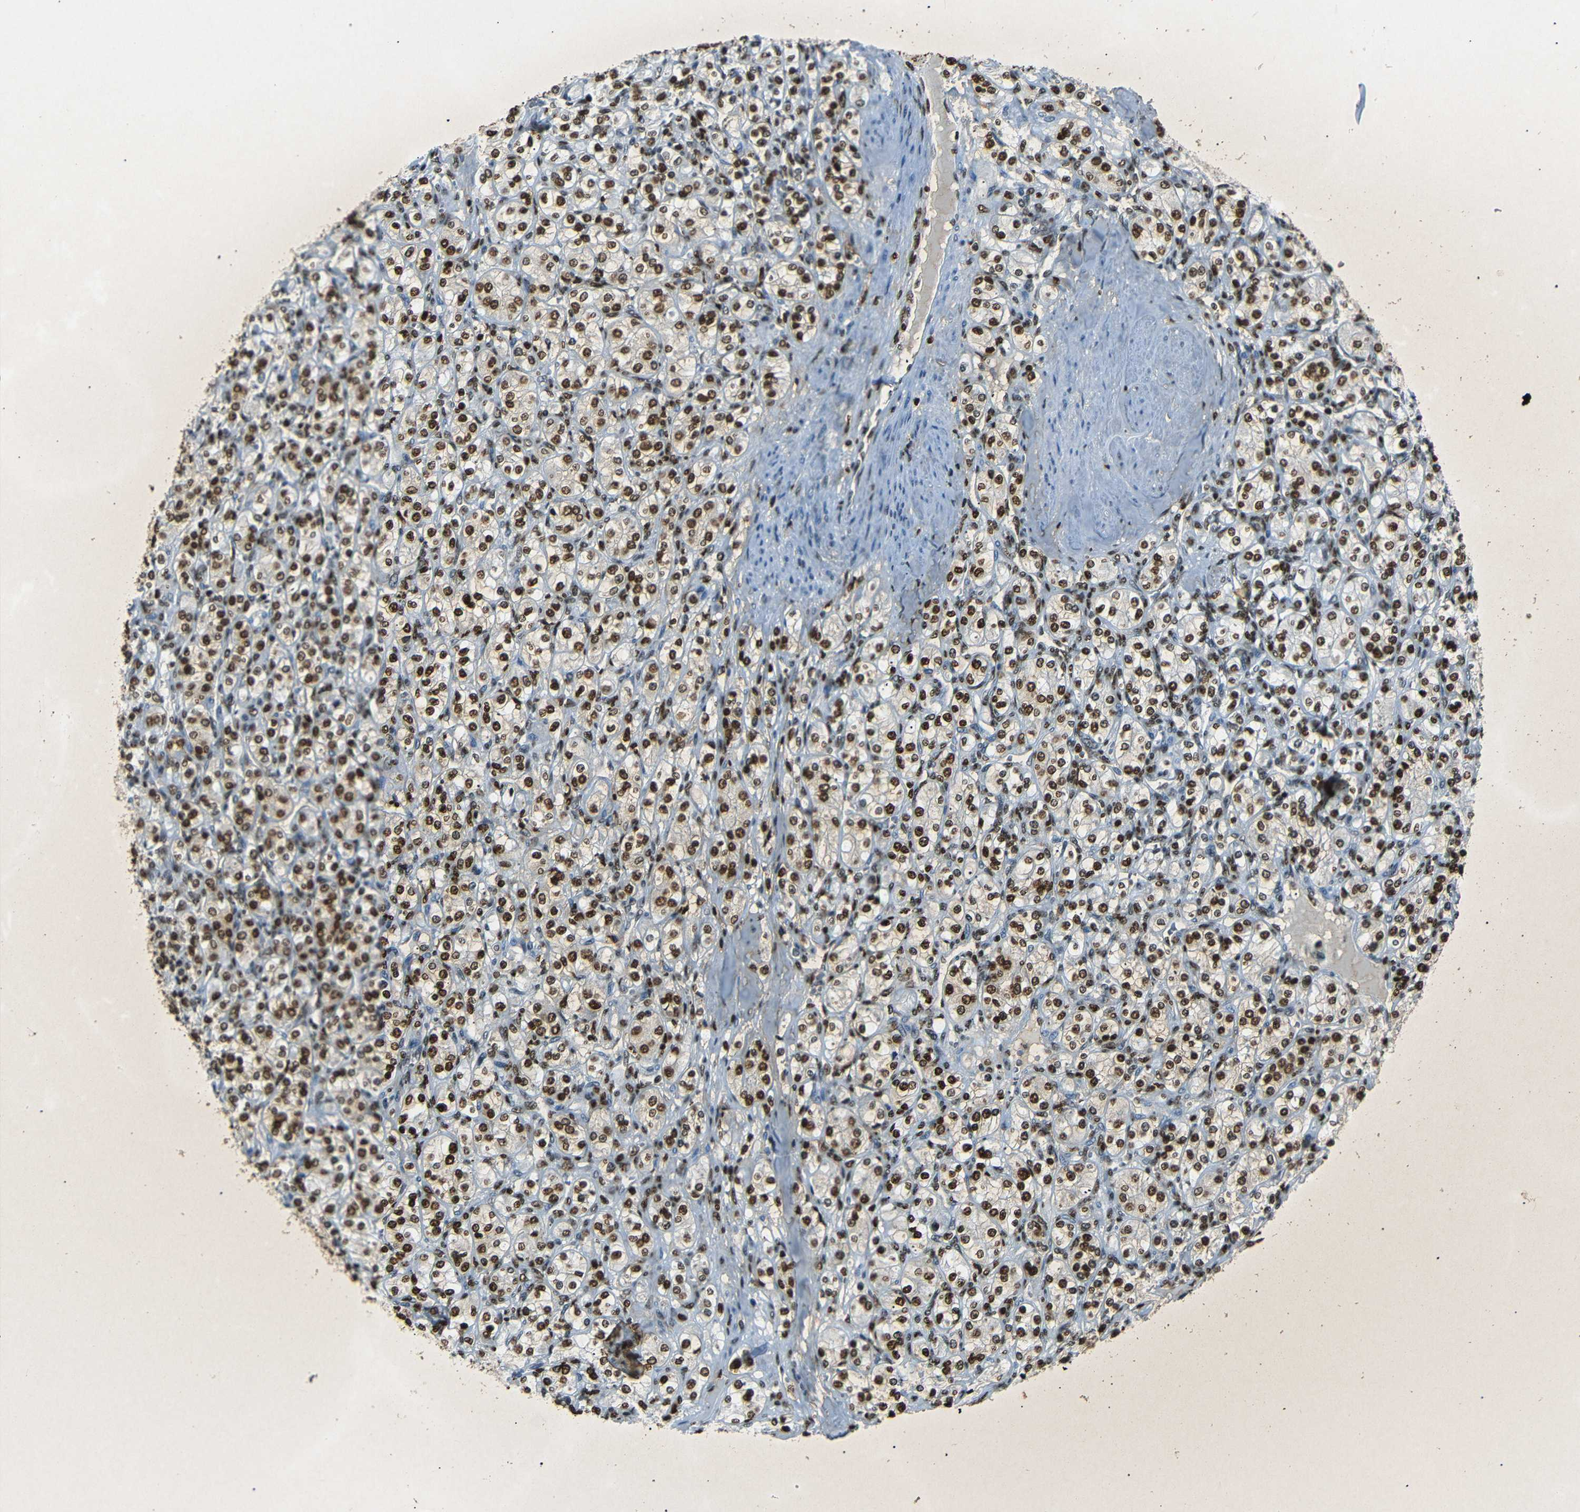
{"staining": {"intensity": "strong", "quantity": ">75%", "location": "nuclear"}, "tissue": "renal cancer", "cell_type": "Tumor cells", "image_type": "cancer", "snomed": [{"axis": "morphology", "description": "Adenocarcinoma, NOS"}, {"axis": "topography", "description": "Kidney"}], "caption": "There is high levels of strong nuclear positivity in tumor cells of renal cancer, as demonstrated by immunohistochemical staining (brown color).", "gene": "HMGN1", "patient": {"sex": "male", "age": 77}}